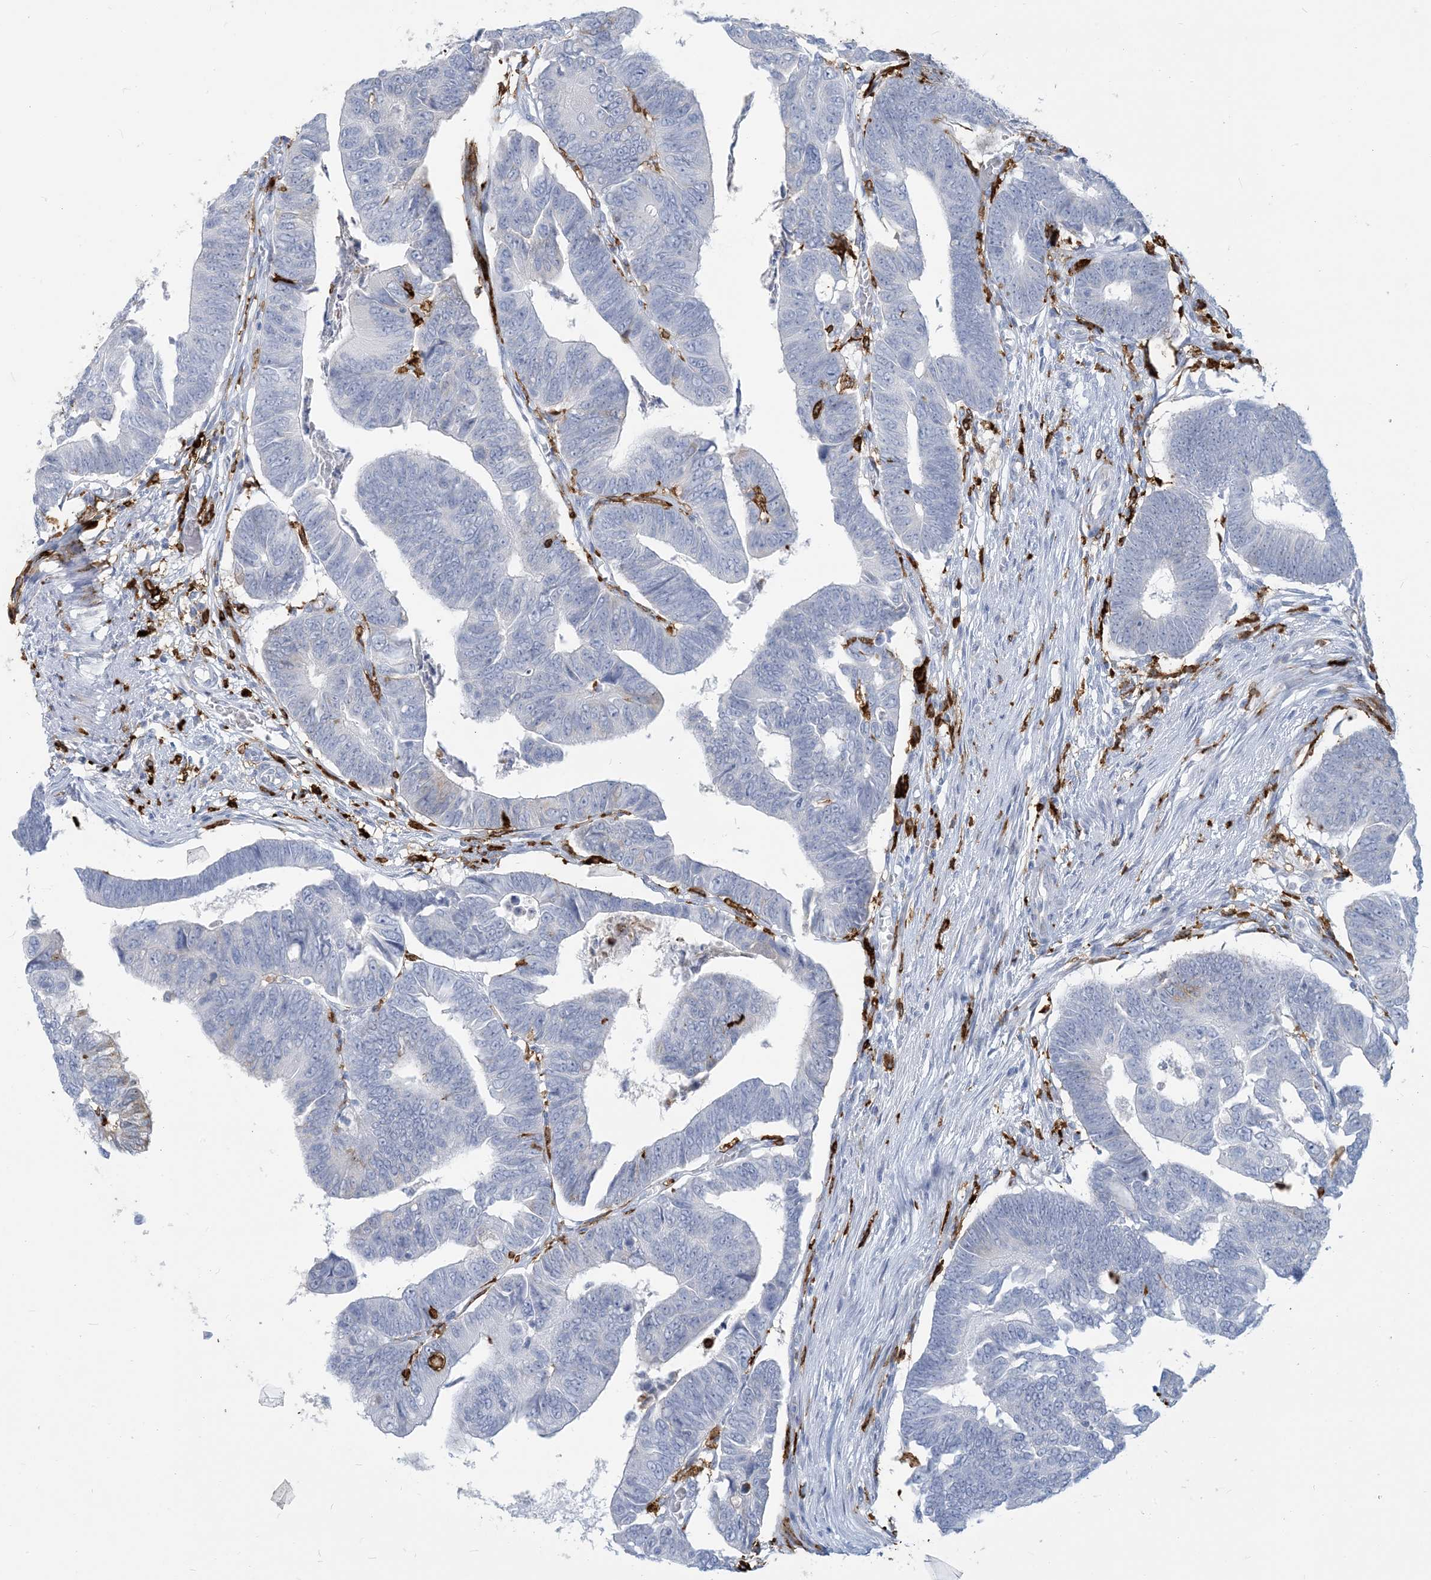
{"staining": {"intensity": "negative", "quantity": "none", "location": "none"}, "tissue": "colorectal cancer", "cell_type": "Tumor cells", "image_type": "cancer", "snomed": [{"axis": "morphology", "description": "Adenocarcinoma, NOS"}, {"axis": "topography", "description": "Rectum"}], "caption": "High power microscopy histopathology image of an immunohistochemistry (IHC) histopathology image of adenocarcinoma (colorectal), revealing no significant positivity in tumor cells.", "gene": "HLA-DRB1", "patient": {"sex": "female", "age": 65}}